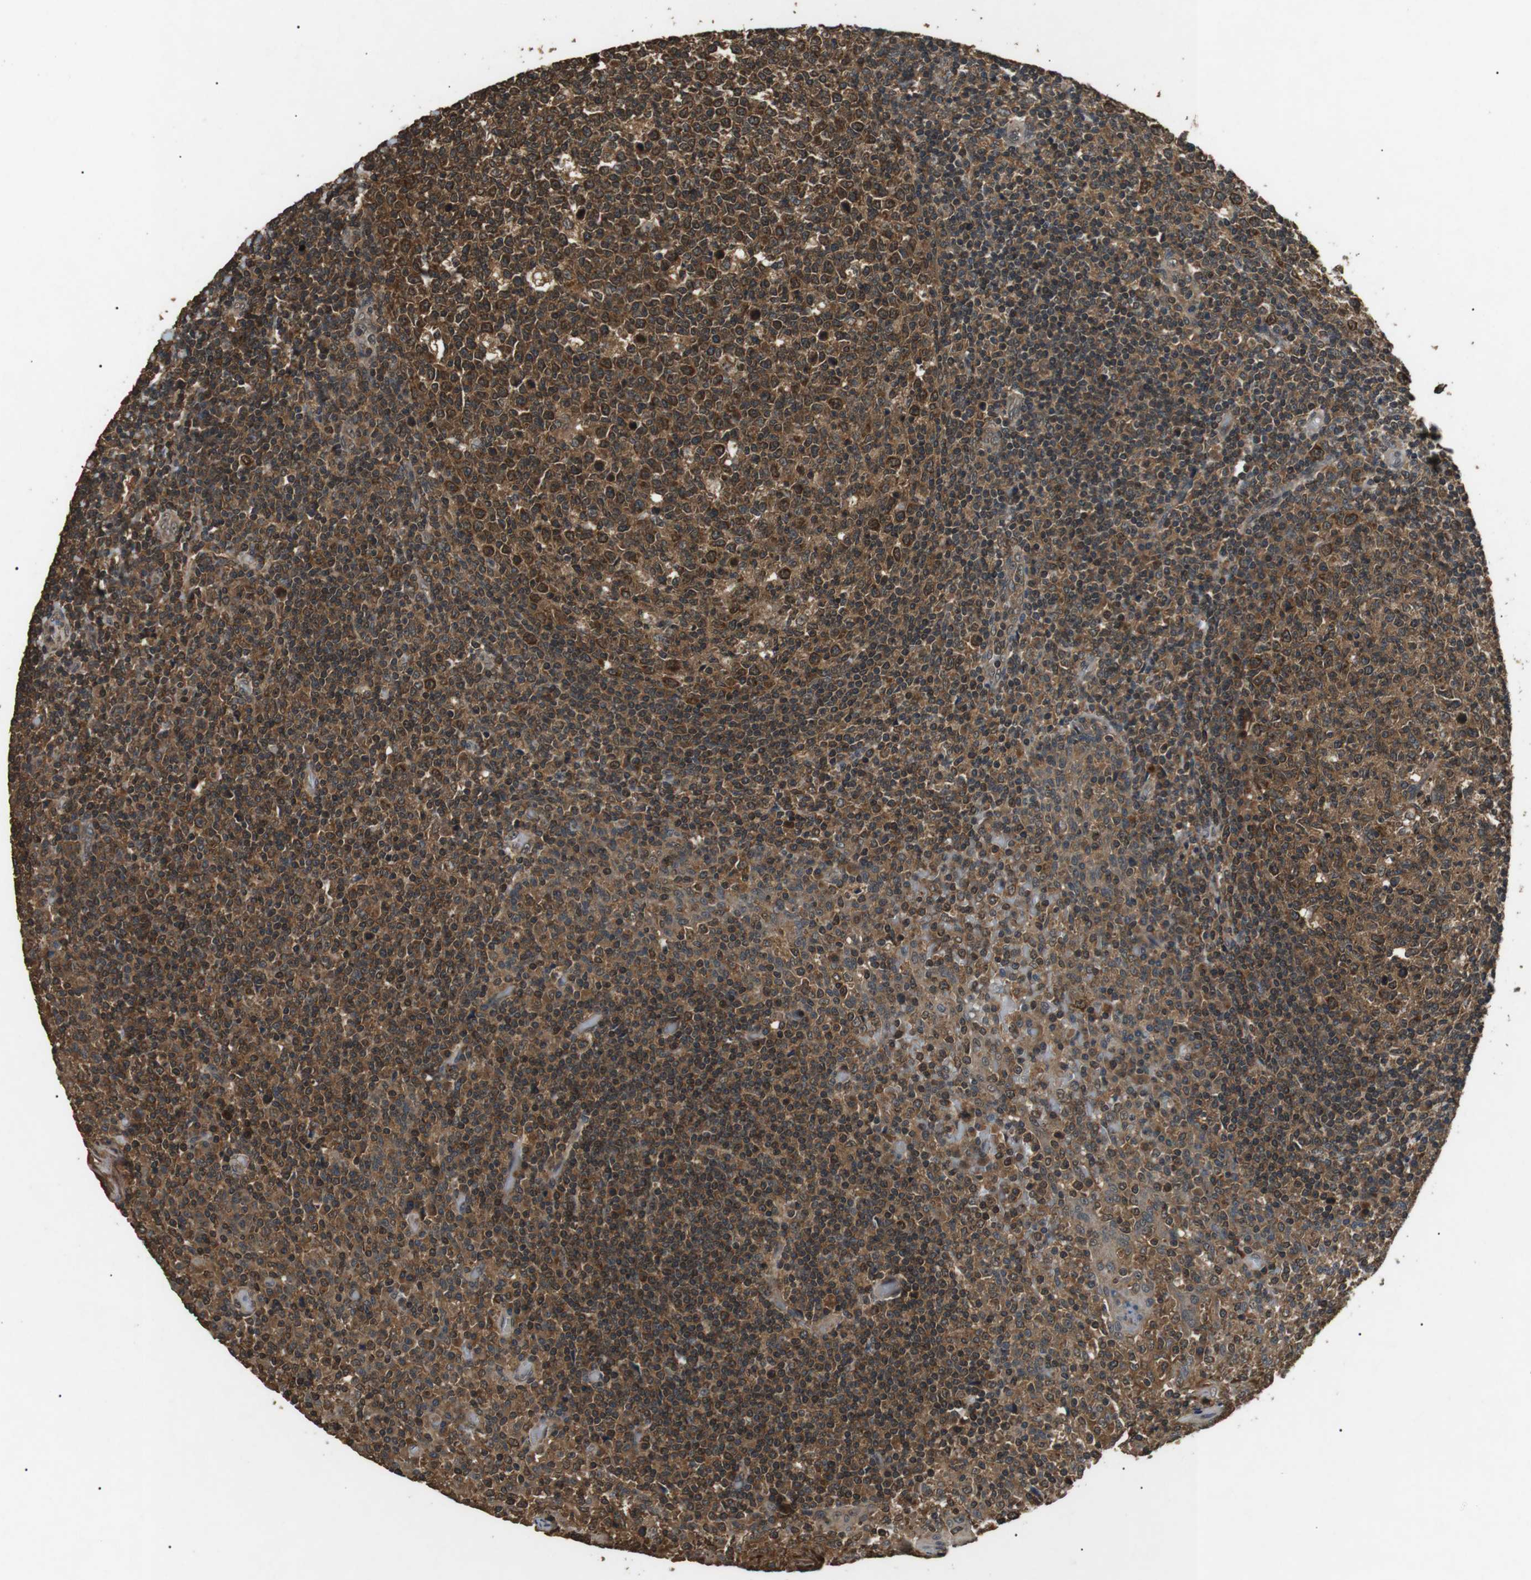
{"staining": {"intensity": "moderate", "quantity": ">75%", "location": "cytoplasmic/membranous"}, "tissue": "tonsil", "cell_type": "Germinal center cells", "image_type": "normal", "snomed": [{"axis": "morphology", "description": "Normal tissue, NOS"}, {"axis": "topography", "description": "Tonsil"}], "caption": "Protein expression analysis of normal human tonsil reveals moderate cytoplasmic/membranous positivity in about >75% of germinal center cells. The staining is performed using DAB (3,3'-diaminobenzidine) brown chromogen to label protein expression. The nuclei are counter-stained blue using hematoxylin.", "gene": "TBC1D15", "patient": {"sex": "female", "age": 19}}